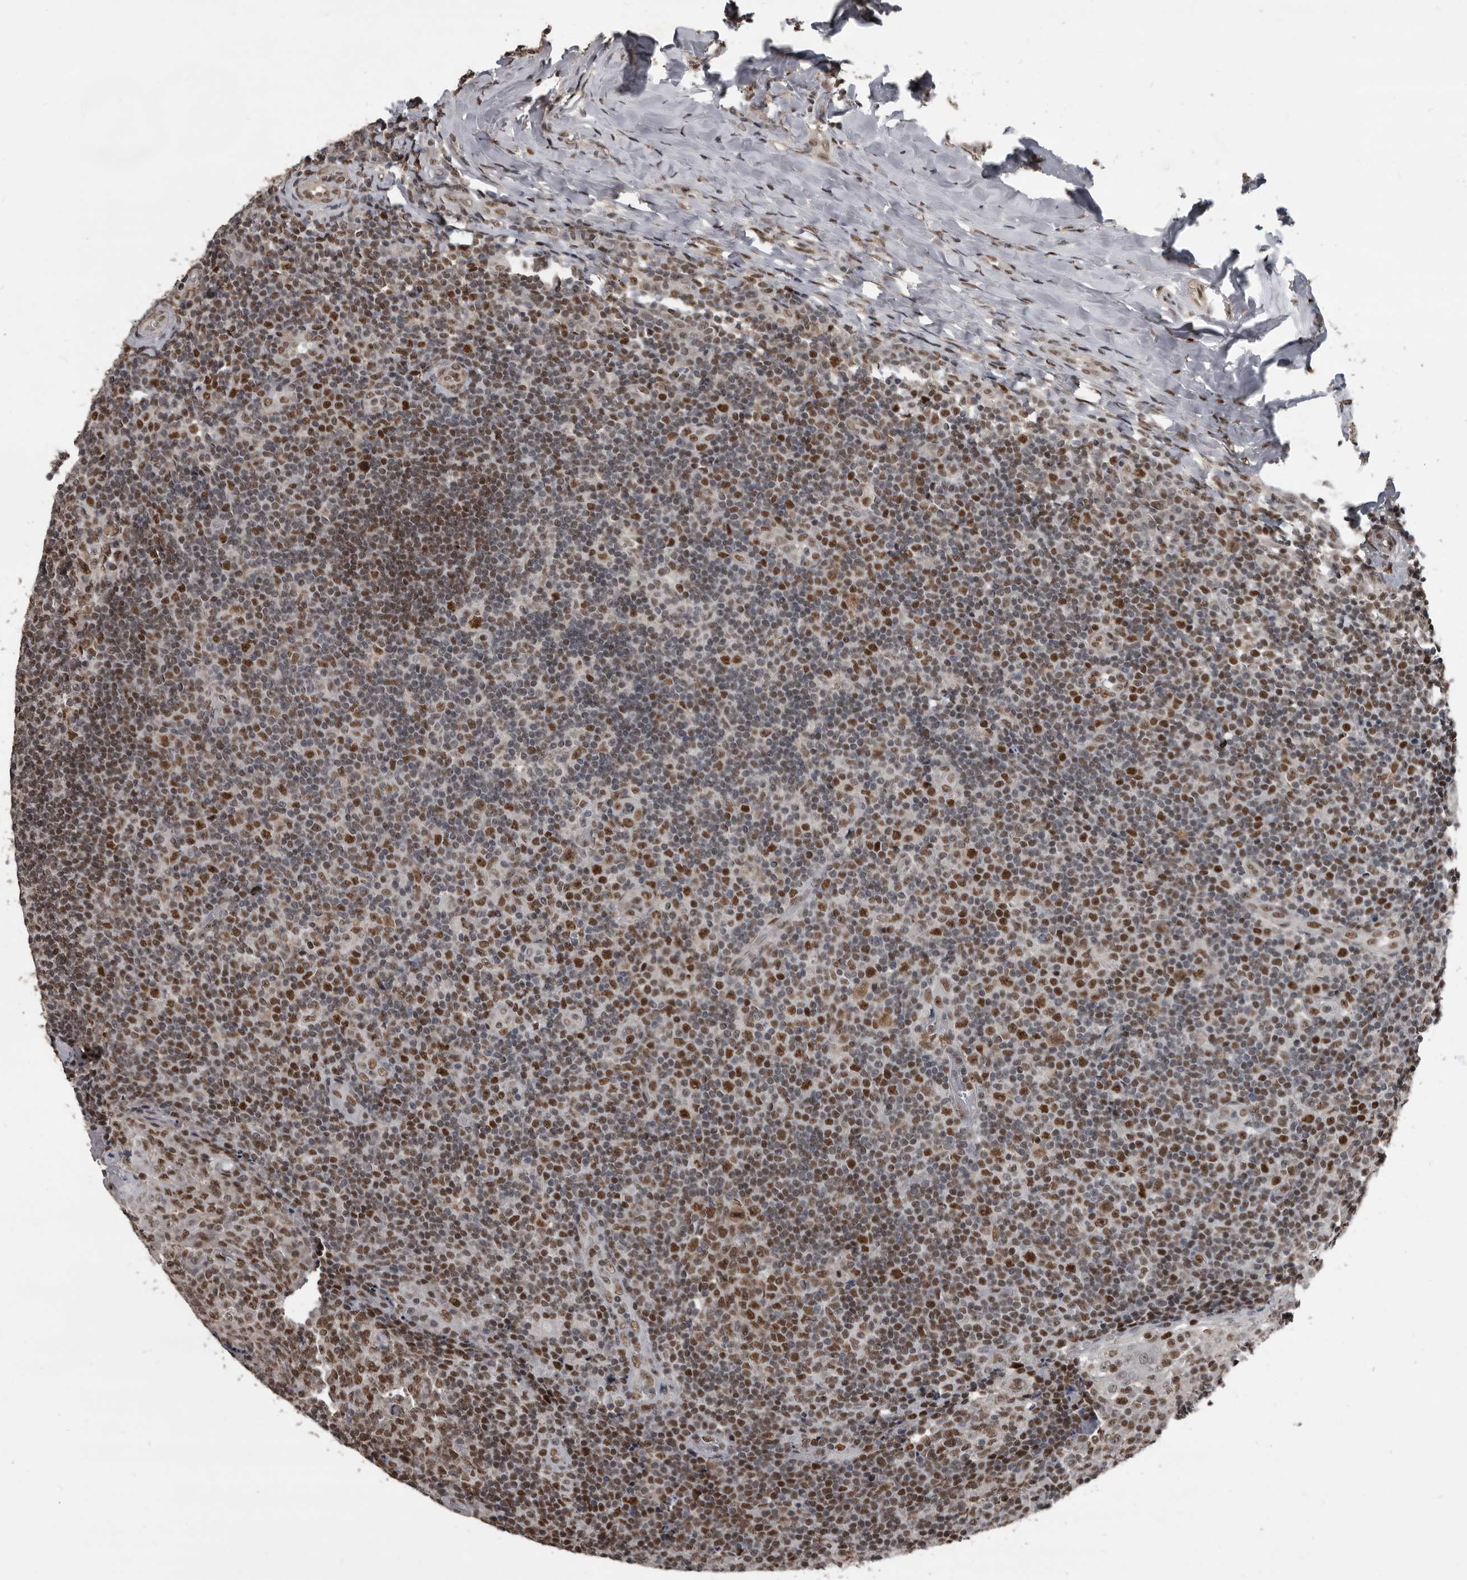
{"staining": {"intensity": "moderate", "quantity": ">75%", "location": "nuclear"}, "tissue": "tonsil", "cell_type": "Germinal center cells", "image_type": "normal", "snomed": [{"axis": "morphology", "description": "Normal tissue, NOS"}, {"axis": "topography", "description": "Tonsil"}], "caption": "Protein staining of benign tonsil displays moderate nuclear expression in about >75% of germinal center cells. (Brightfield microscopy of DAB IHC at high magnification).", "gene": "CHD1L", "patient": {"sex": "female", "age": 19}}